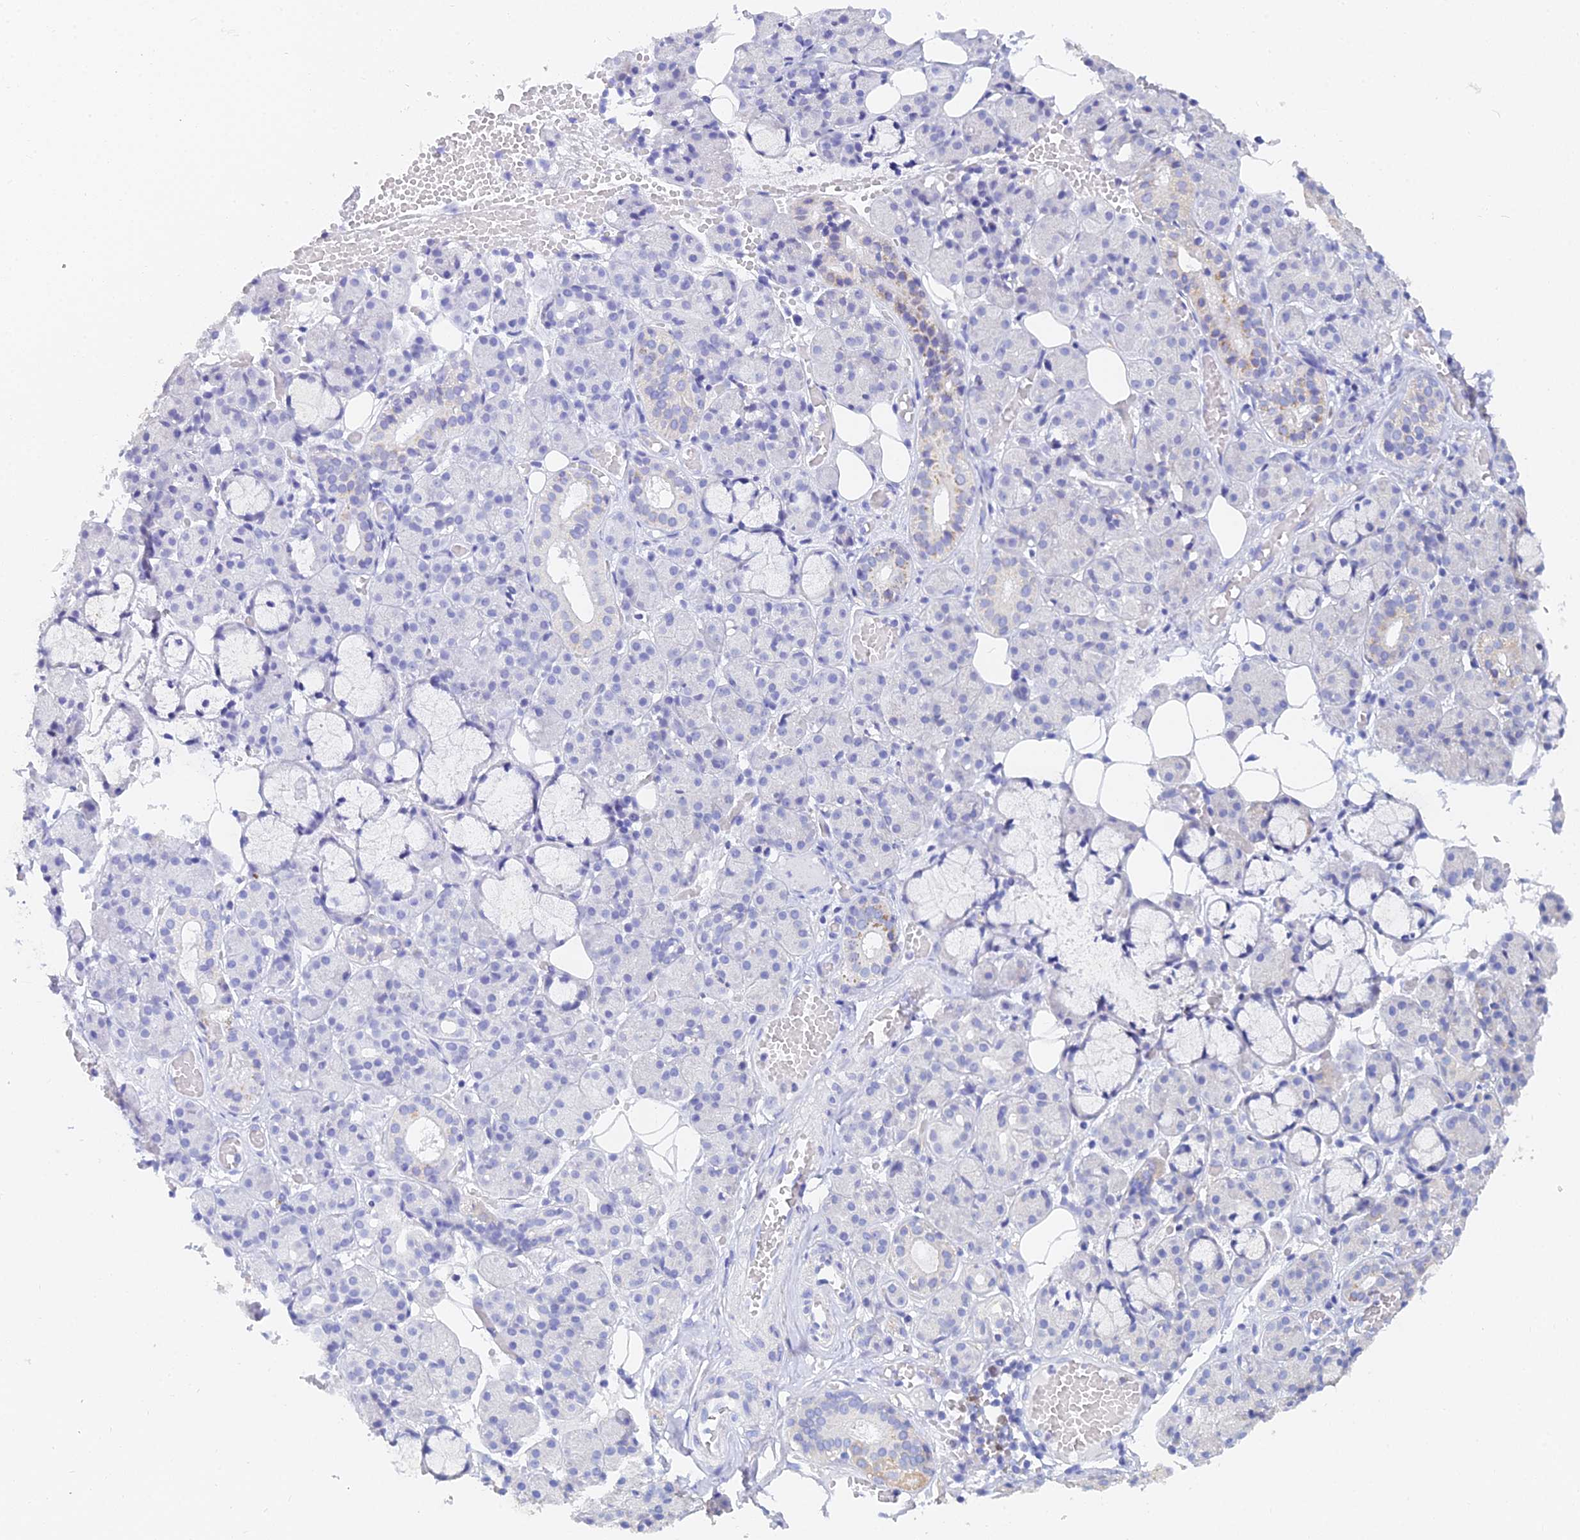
{"staining": {"intensity": "negative", "quantity": "none", "location": "none"}, "tissue": "salivary gland", "cell_type": "Glandular cells", "image_type": "normal", "snomed": [{"axis": "morphology", "description": "Normal tissue, NOS"}, {"axis": "topography", "description": "Salivary gland"}], "caption": "High magnification brightfield microscopy of normal salivary gland stained with DAB (3,3'-diaminobenzidine) (brown) and counterstained with hematoxylin (blue): glandular cells show no significant staining.", "gene": "MCM2", "patient": {"sex": "male", "age": 63}}